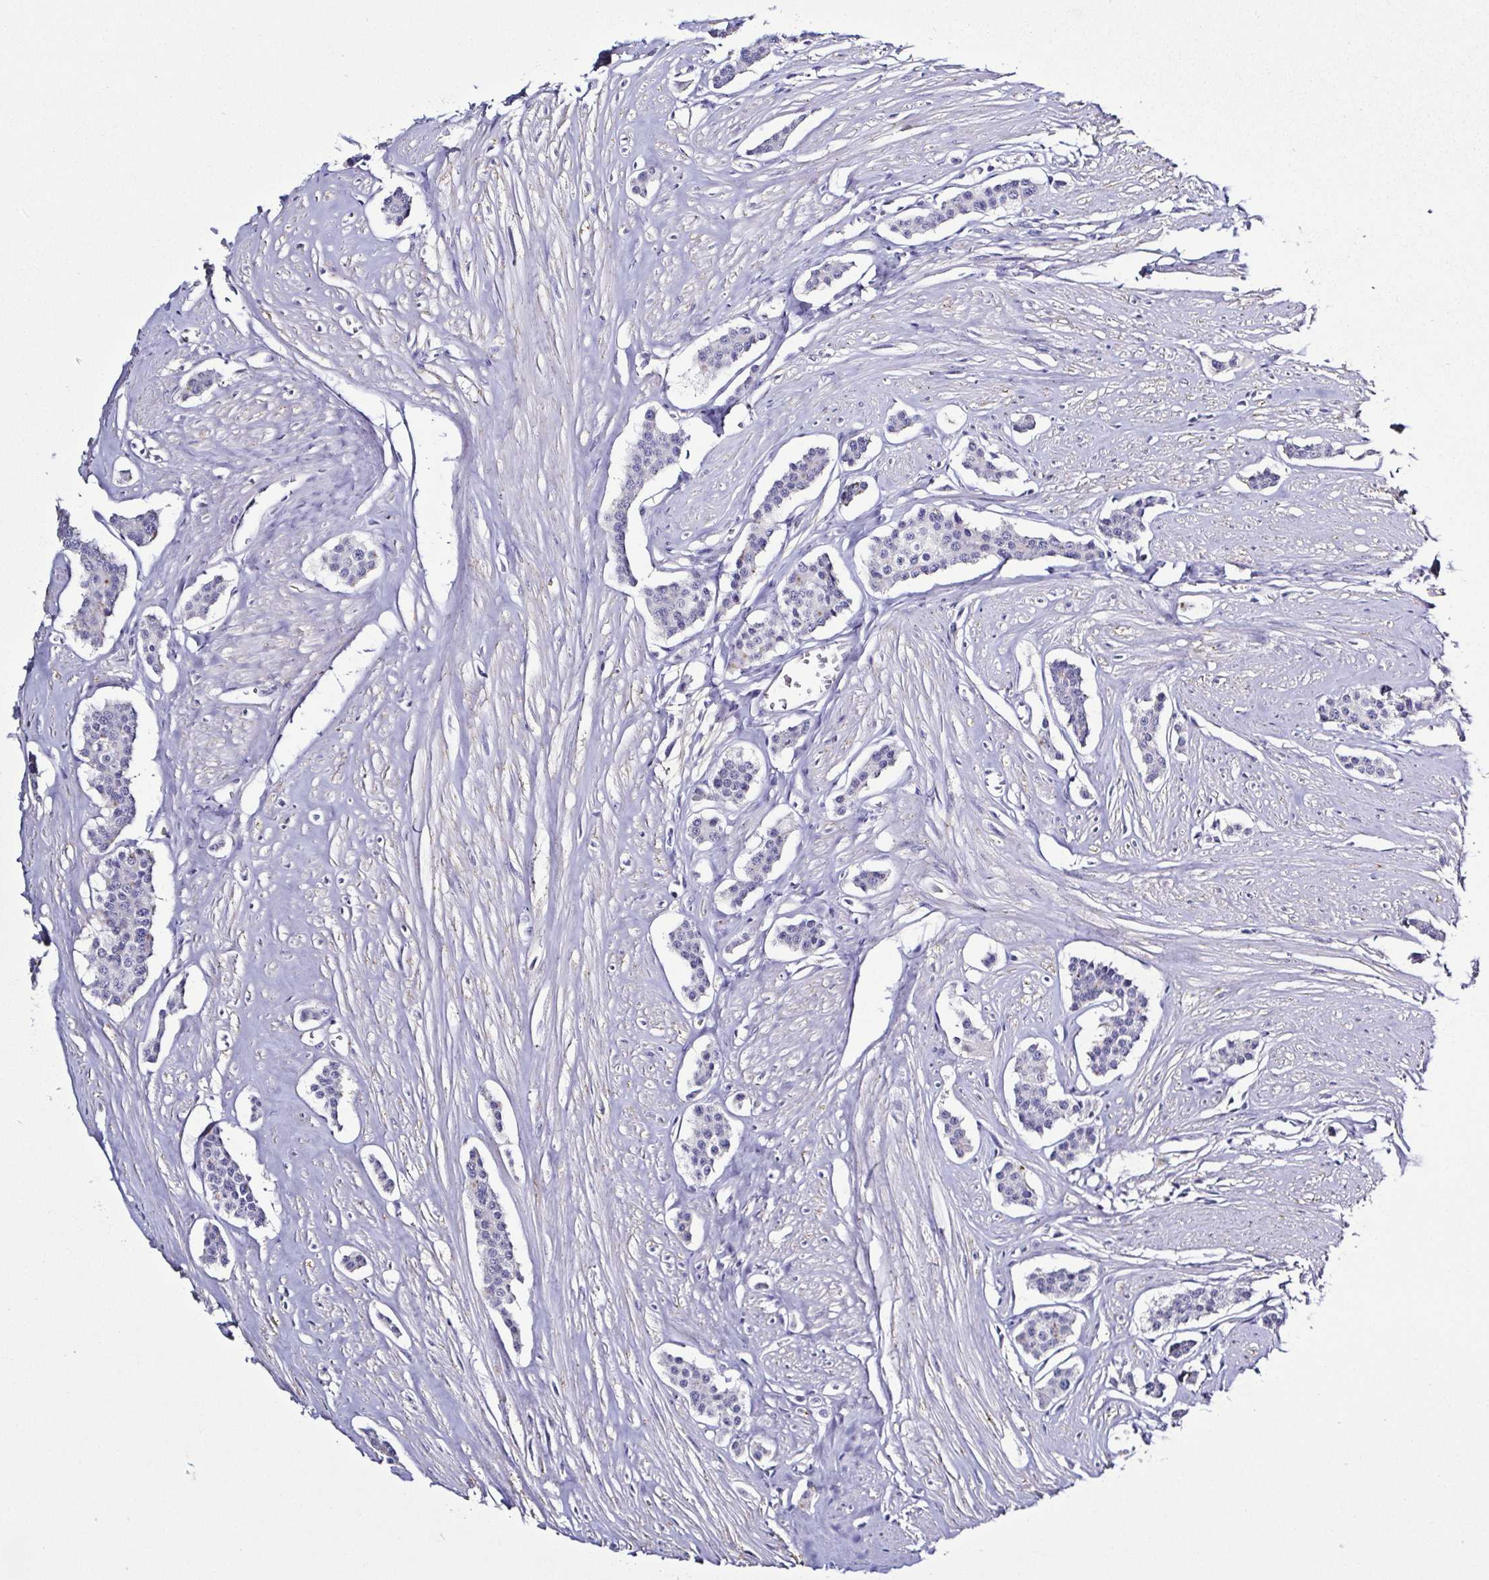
{"staining": {"intensity": "negative", "quantity": "none", "location": "none"}, "tissue": "carcinoid", "cell_type": "Tumor cells", "image_type": "cancer", "snomed": [{"axis": "morphology", "description": "Carcinoid, malignant, NOS"}, {"axis": "topography", "description": "Small intestine"}], "caption": "Immunohistochemistry histopathology image of neoplastic tissue: carcinoid stained with DAB demonstrates no significant protein expression in tumor cells.", "gene": "TNNT2", "patient": {"sex": "male", "age": 60}}